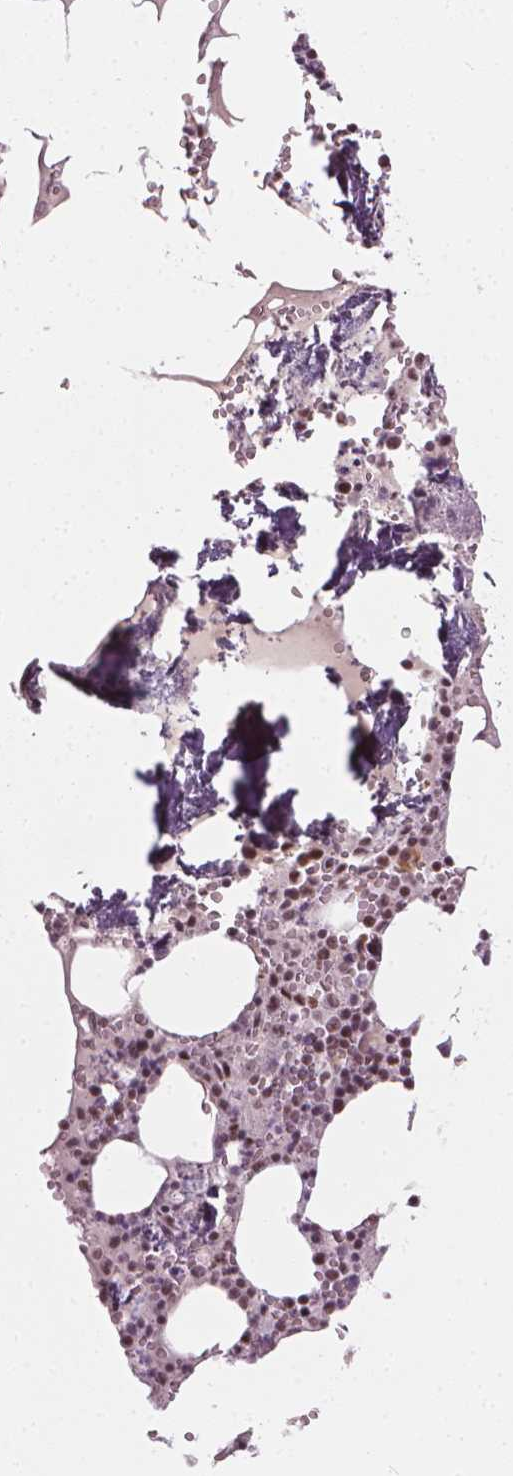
{"staining": {"intensity": "strong", "quantity": ">75%", "location": "nuclear"}, "tissue": "bone marrow", "cell_type": "Hematopoietic cells", "image_type": "normal", "snomed": [{"axis": "morphology", "description": "Normal tissue, NOS"}, {"axis": "topography", "description": "Bone marrow"}], "caption": "Bone marrow stained with DAB (3,3'-diaminobenzidine) IHC reveals high levels of strong nuclear staining in approximately >75% of hematopoietic cells. (brown staining indicates protein expression, while blue staining denotes nuclei).", "gene": "ELF2", "patient": {"sex": "male", "age": 54}}